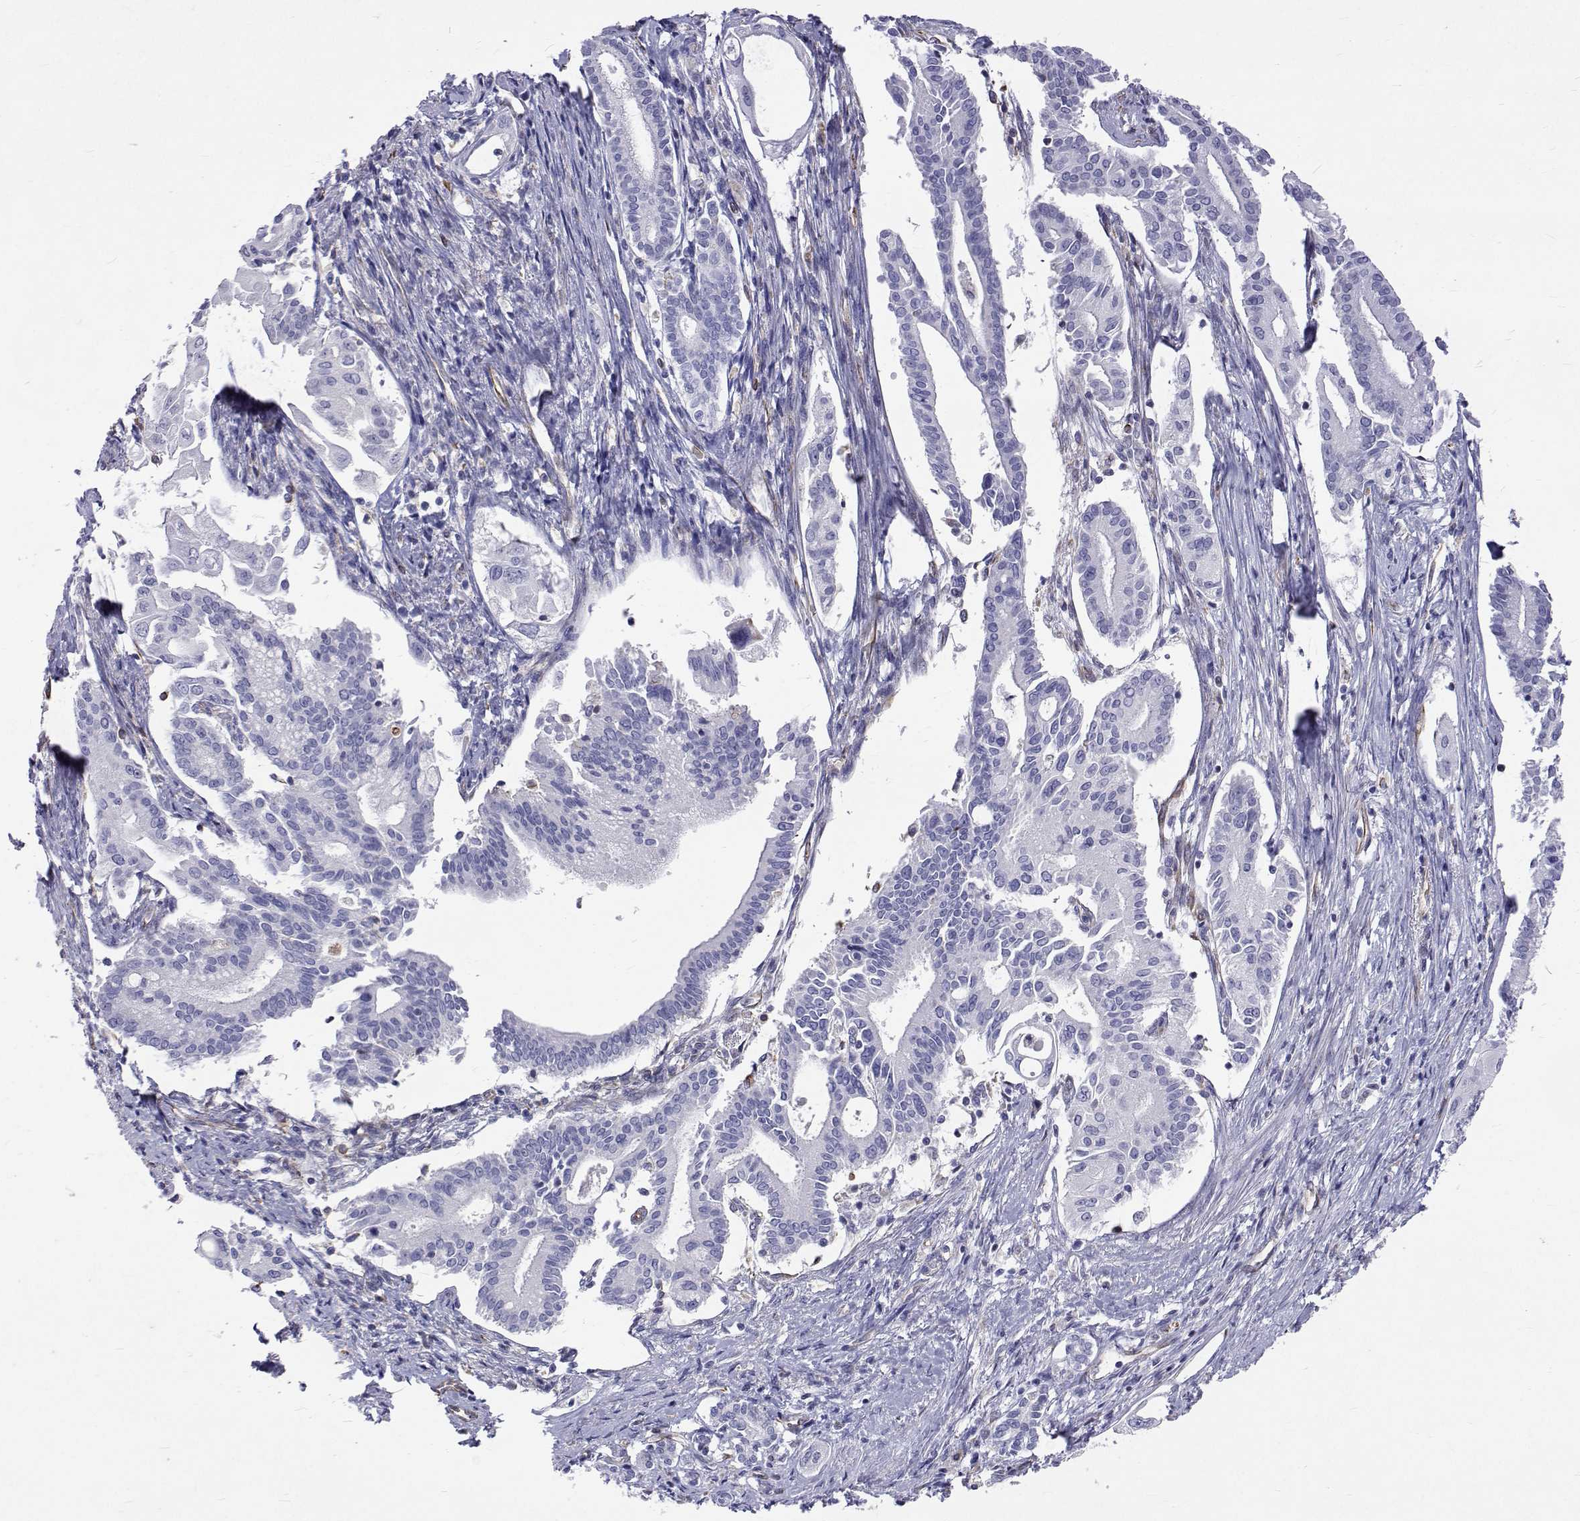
{"staining": {"intensity": "negative", "quantity": "none", "location": "none"}, "tissue": "pancreatic cancer", "cell_type": "Tumor cells", "image_type": "cancer", "snomed": [{"axis": "morphology", "description": "Adenocarcinoma, NOS"}, {"axis": "topography", "description": "Pancreas"}], "caption": "An image of pancreatic cancer stained for a protein exhibits no brown staining in tumor cells.", "gene": "OPRPN", "patient": {"sex": "female", "age": 68}}